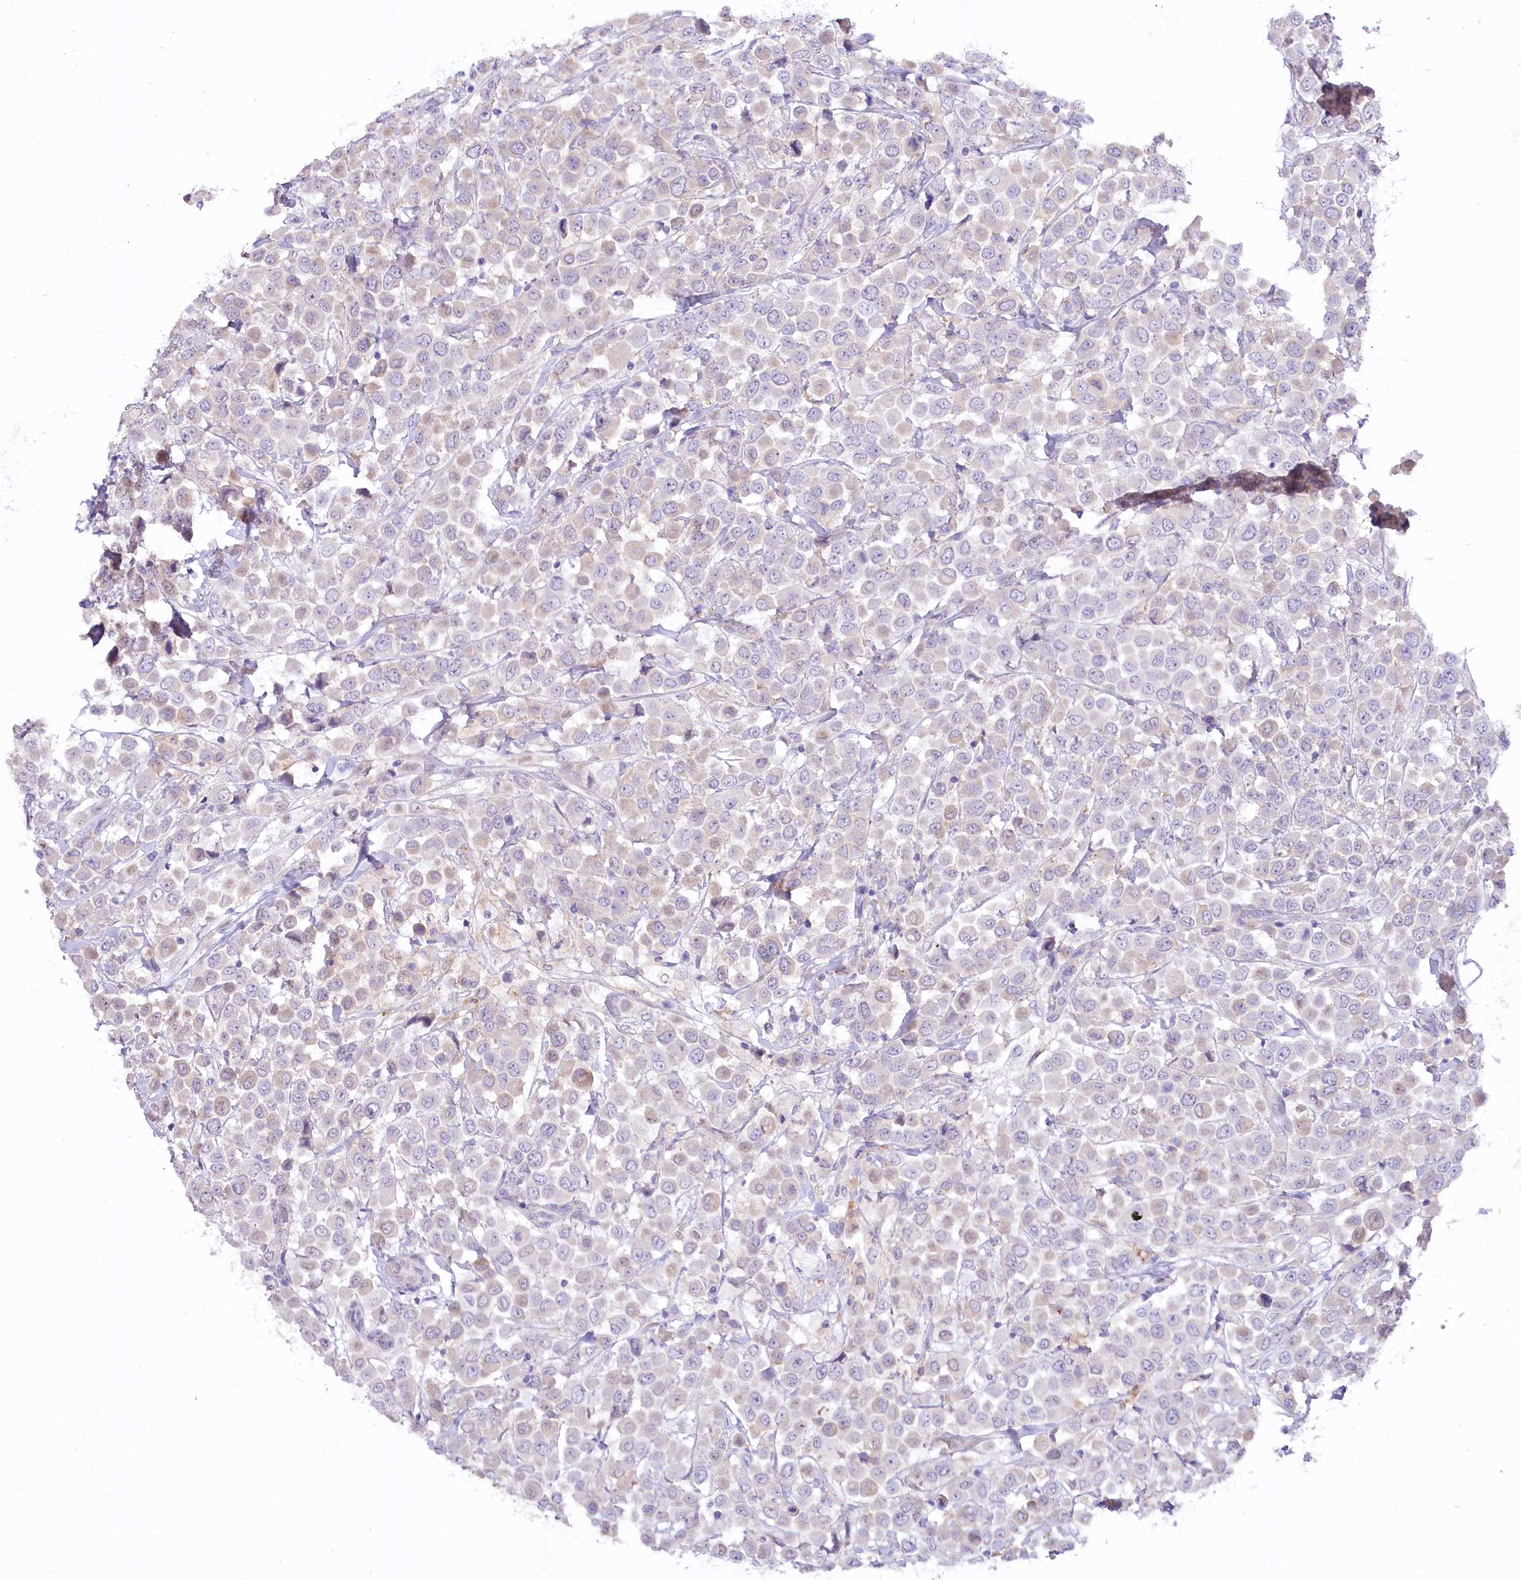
{"staining": {"intensity": "weak", "quantity": "25%-75%", "location": "cytoplasmic/membranous"}, "tissue": "breast cancer", "cell_type": "Tumor cells", "image_type": "cancer", "snomed": [{"axis": "morphology", "description": "Duct carcinoma"}, {"axis": "topography", "description": "Breast"}], "caption": "Breast cancer (intraductal carcinoma) stained for a protein (brown) reveals weak cytoplasmic/membranous positive positivity in approximately 25%-75% of tumor cells.", "gene": "MYOZ1", "patient": {"sex": "female", "age": 61}}